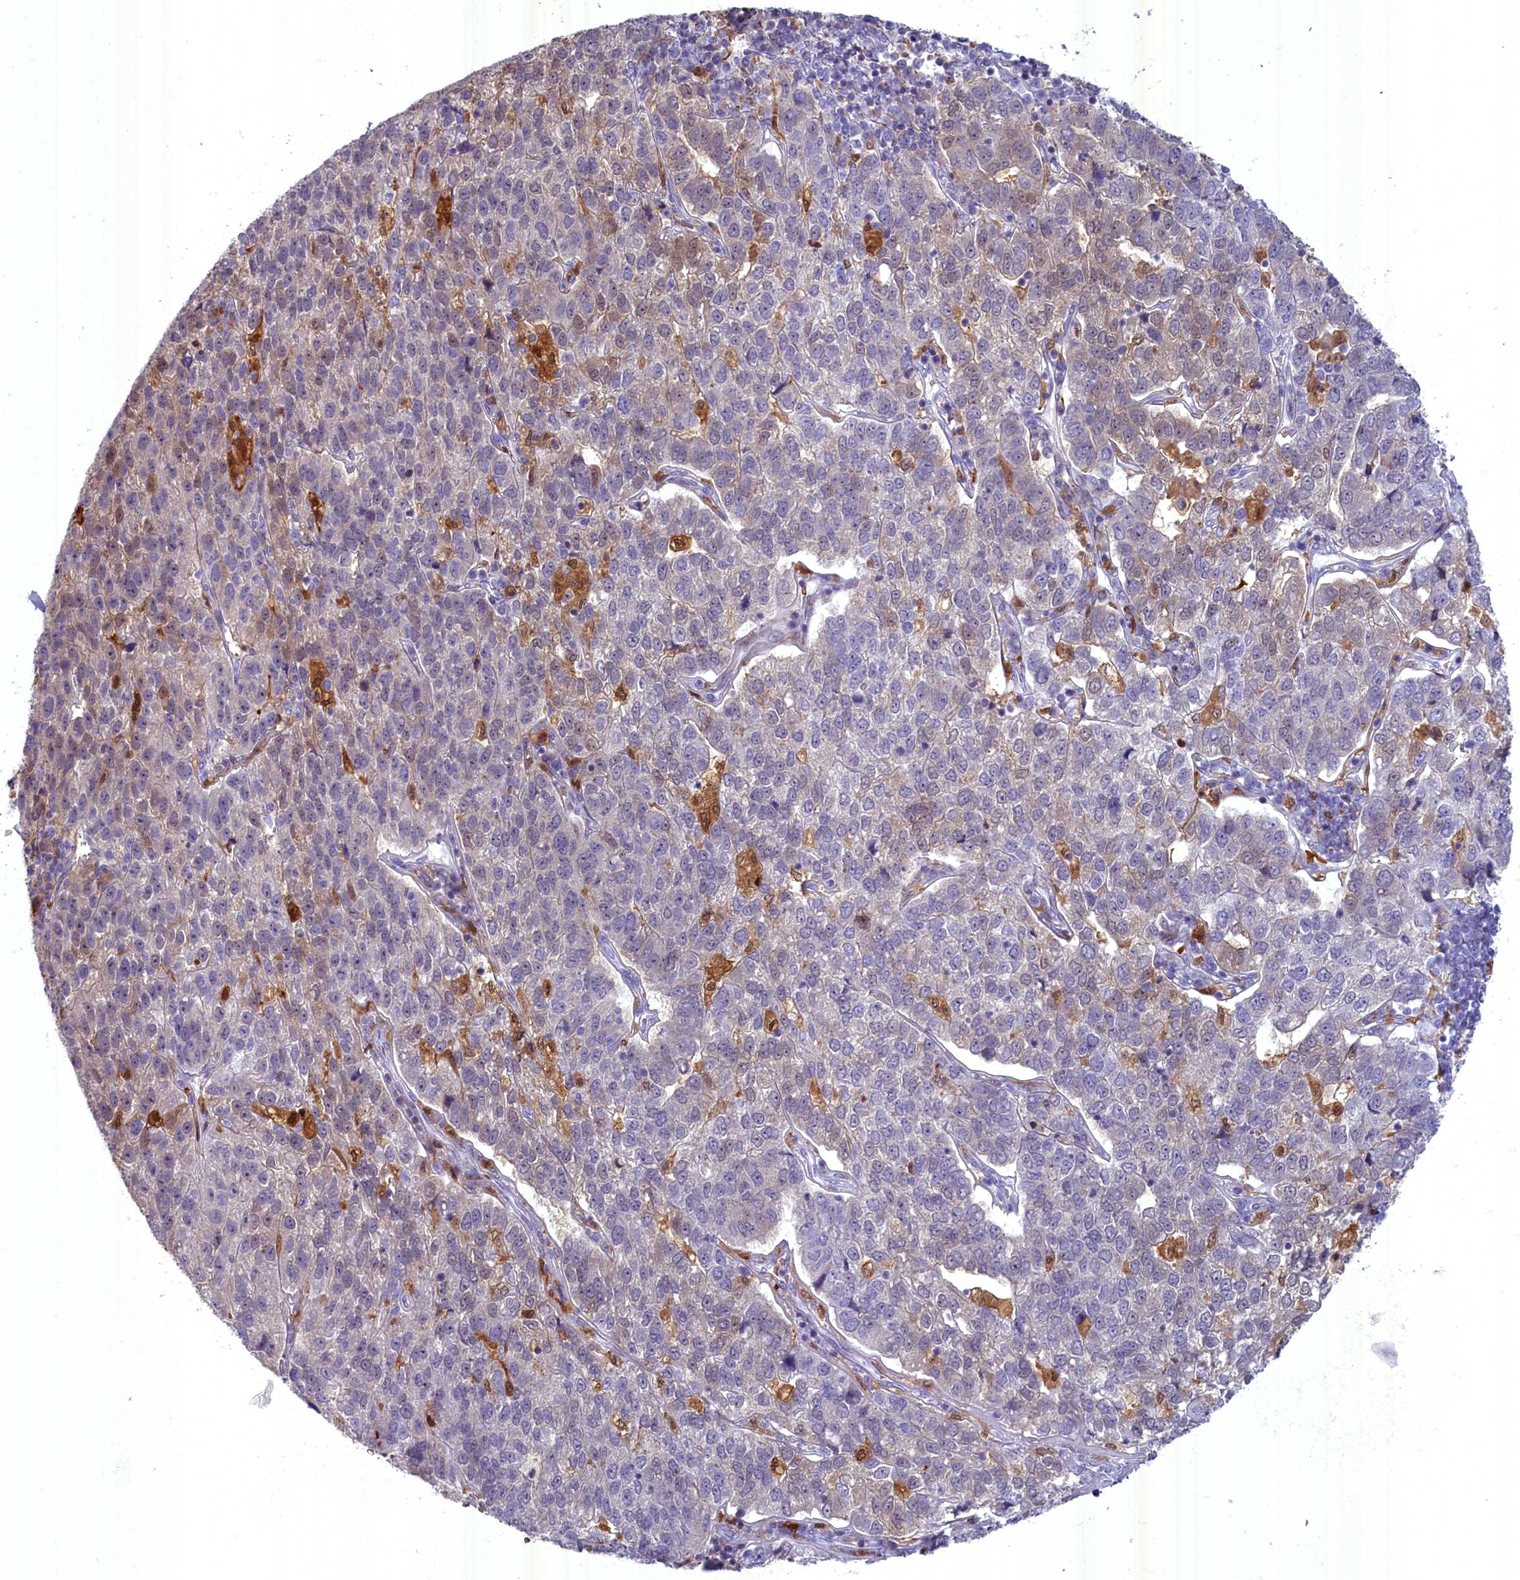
{"staining": {"intensity": "negative", "quantity": "none", "location": "none"}, "tissue": "pancreatic cancer", "cell_type": "Tumor cells", "image_type": "cancer", "snomed": [{"axis": "morphology", "description": "Adenocarcinoma, NOS"}, {"axis": "topography", "description": "Pancreas"}], "caption": "Micrograph shows no significant protein positivity in tumor cells of adenocarcinoma (pancreatic).", "gene": "BLVRB", "patient": {"sex": "female", "age": 61}}